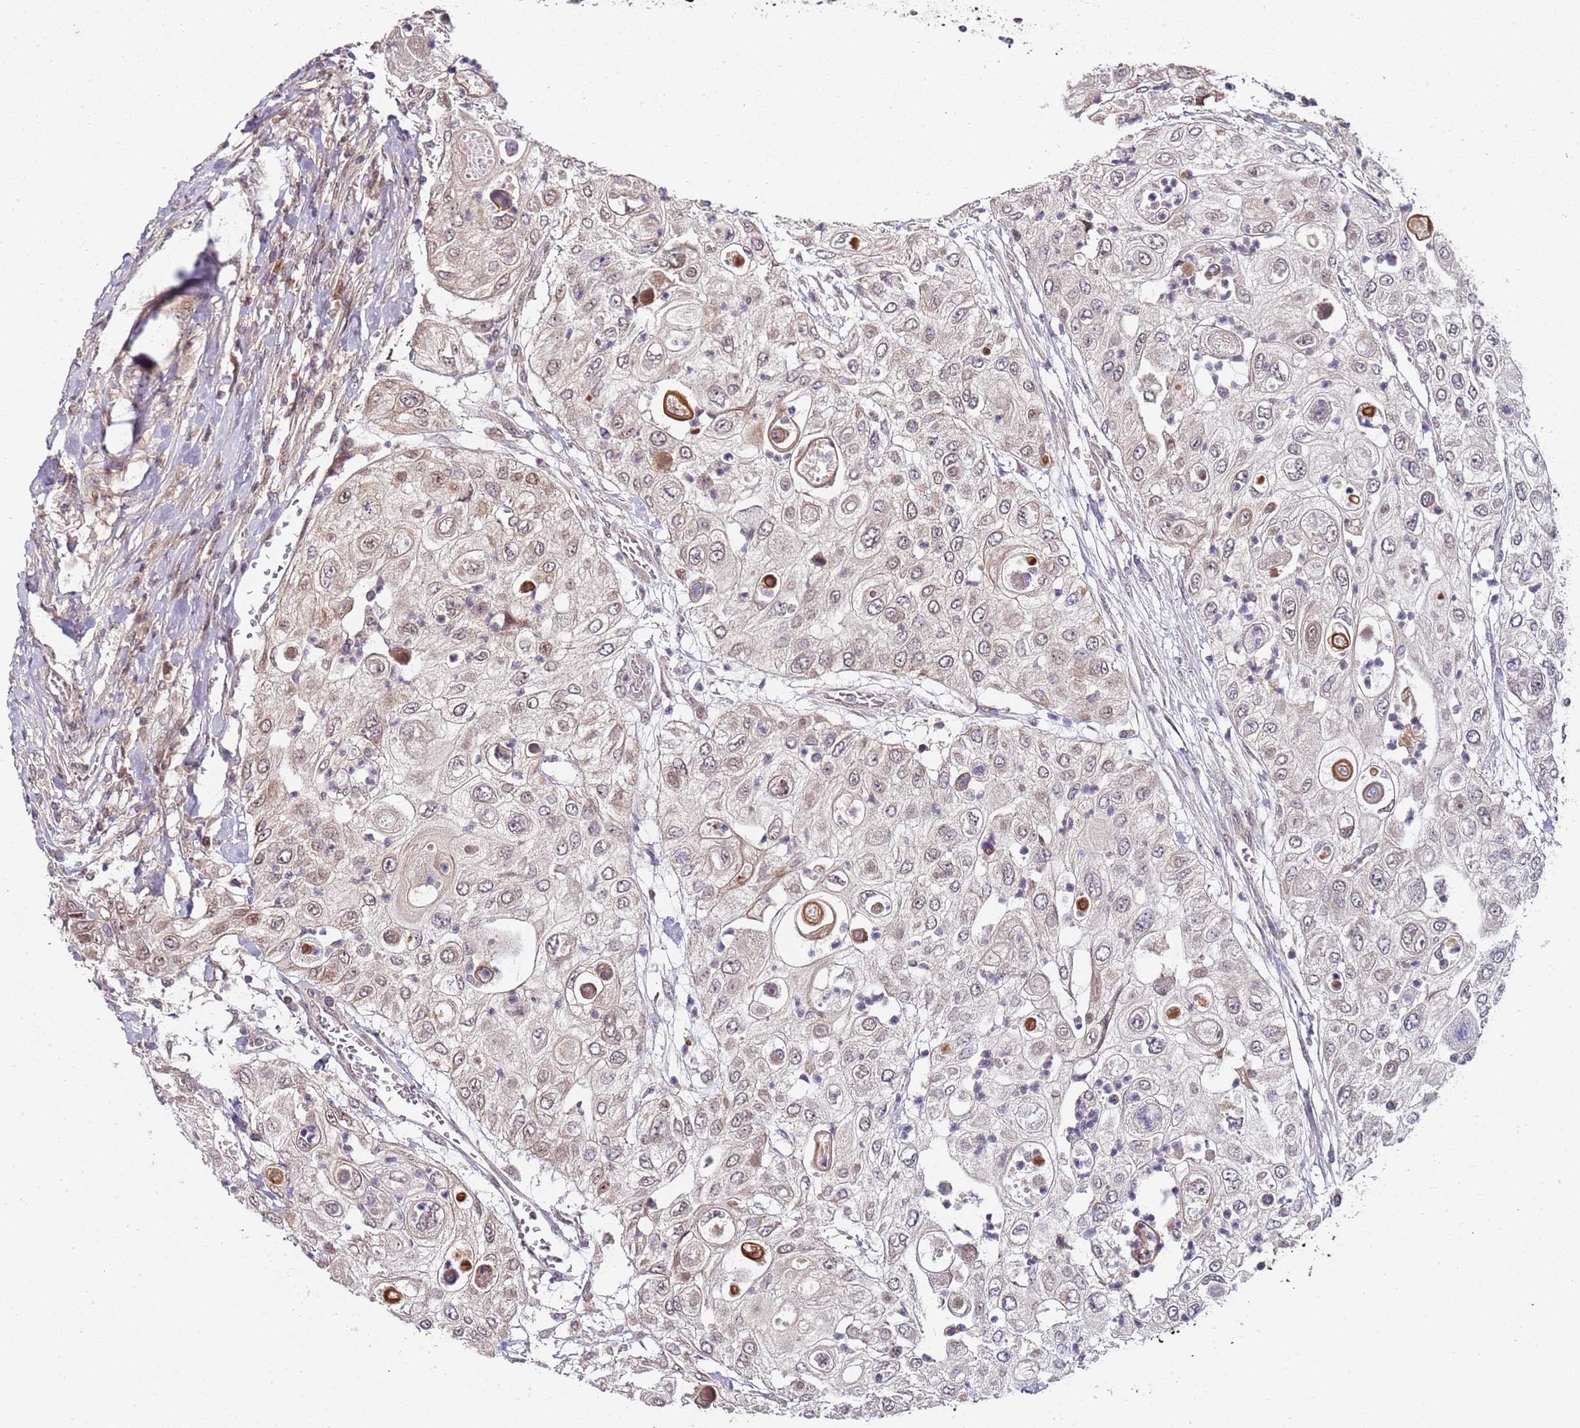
{"staining": {"intensity": "weak", "quantity": "<25%", "location": "cytoplasmic/membranous"}, "tissue": "urothelial cancer", "cell_type": "Tumor cells", "image_type": "cancer", "snomed": [{"axis": "morphology", "description": "Urothelial carcinoma, High grade"}, {"axis": "topography", "description": "Urinary bladder"}], "caption": "The image displays no significant expression in tumor cells of urothelial cancer.", "gene": "EDC3", "patient": {"sex": "female", "age": 79}}